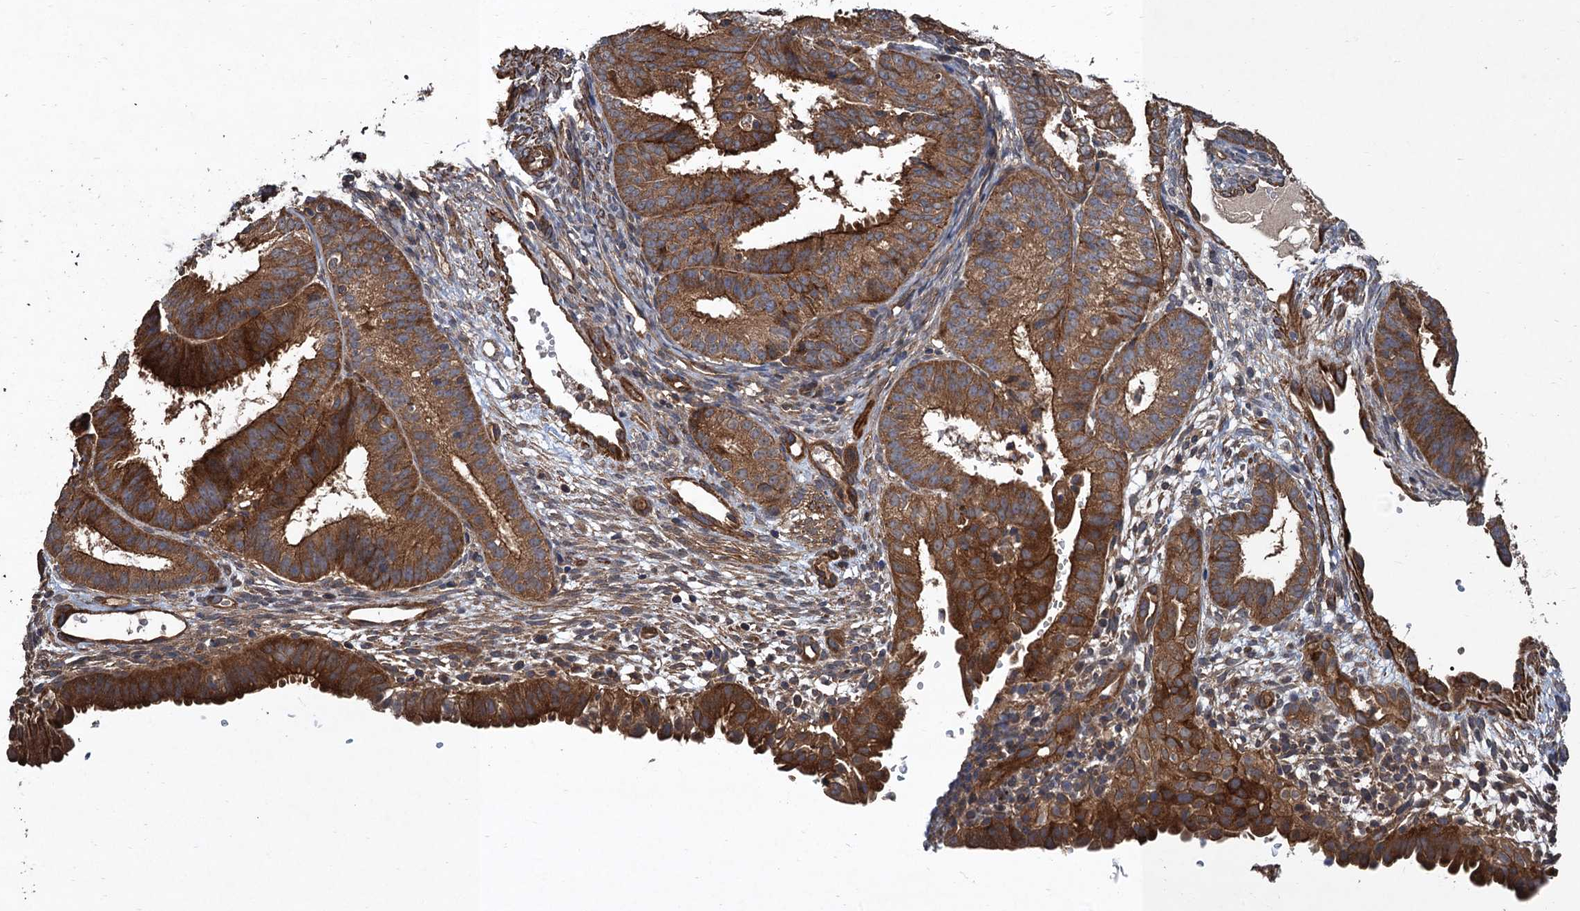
{"staining": {"intensity": "strong", "quantity": ">75%", "location": "cytoplasmic/membranous"}, "tissue": "endometrial cancer", "cell_type": "Tumor cells", "image_type": "cancer", "snomed": [{"axis": "morphology", "description": "Adenocarcinoma, NOS"}, {"axis": "topography", "description": "Endometrium"}], "caption": "Protein staining by IHC shows strong cytoplasmic/membranous positivity in approximately >75% of tumor cells in endometrial adenocarcinoma.", "gene": "PPP4R1", "patient": {"sex": "female", "age": 51}}